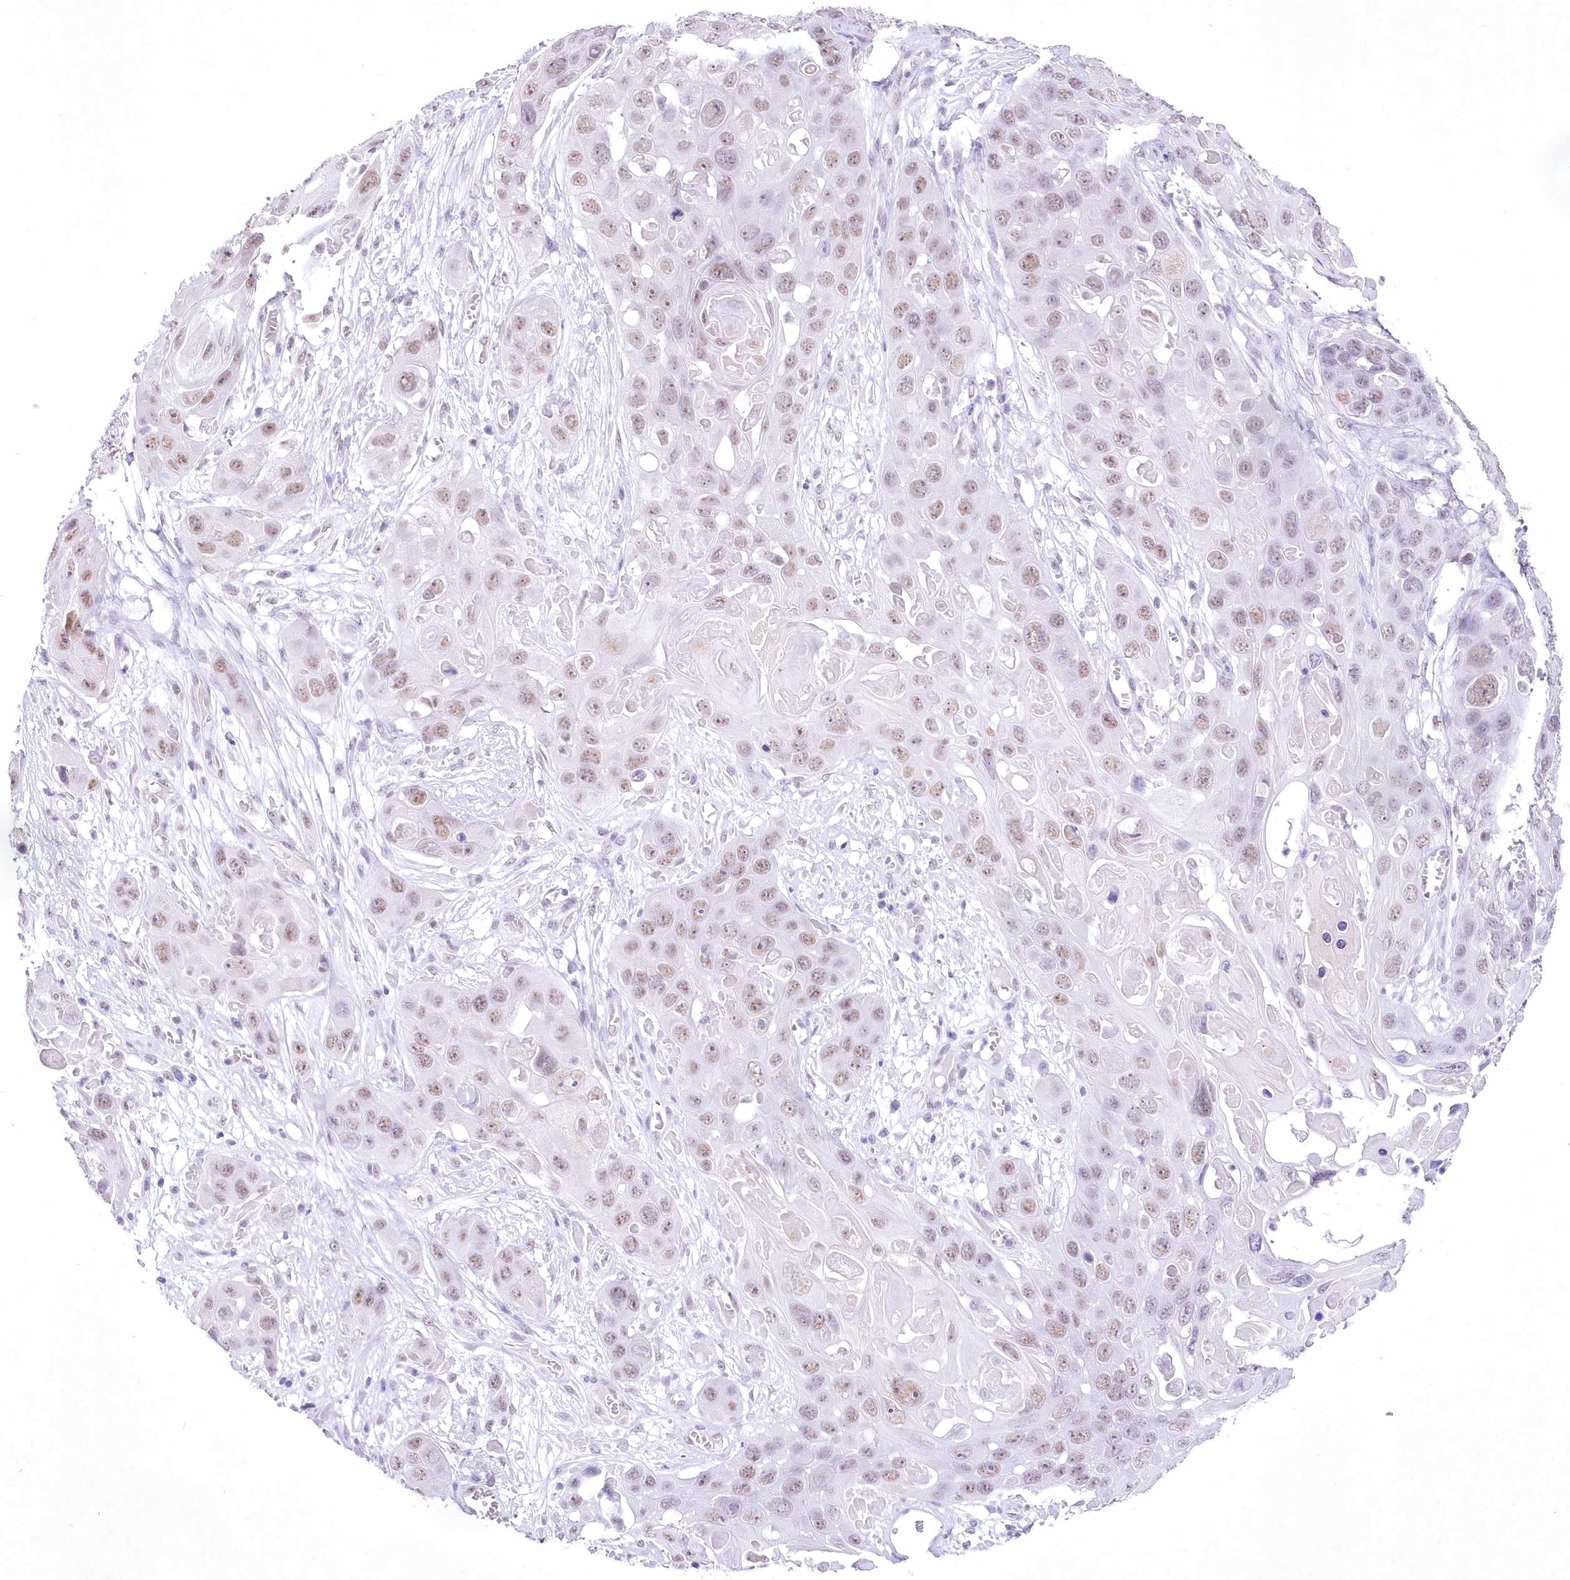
{"staining": {"intensity": "moderate", "quantity": "25%-75%", "location": "nuclear"}, "tissue": "skin cancer", "cell_type": "Tumor cells", "image_type": "cancer", "snomed": [{"axis": "morphology", "description": "Squamous cell carcinoma, NOS"}, {"axis": "topography", "description": "Skin"}], "caption": "Protein expression analysis of human squamous cell carcinoma (skin) reveals moderate nuclear positivity in about 25%-75% of tumor cells.", "gene": "RBM27", "patient": {"sex": "male", "age": 55}}